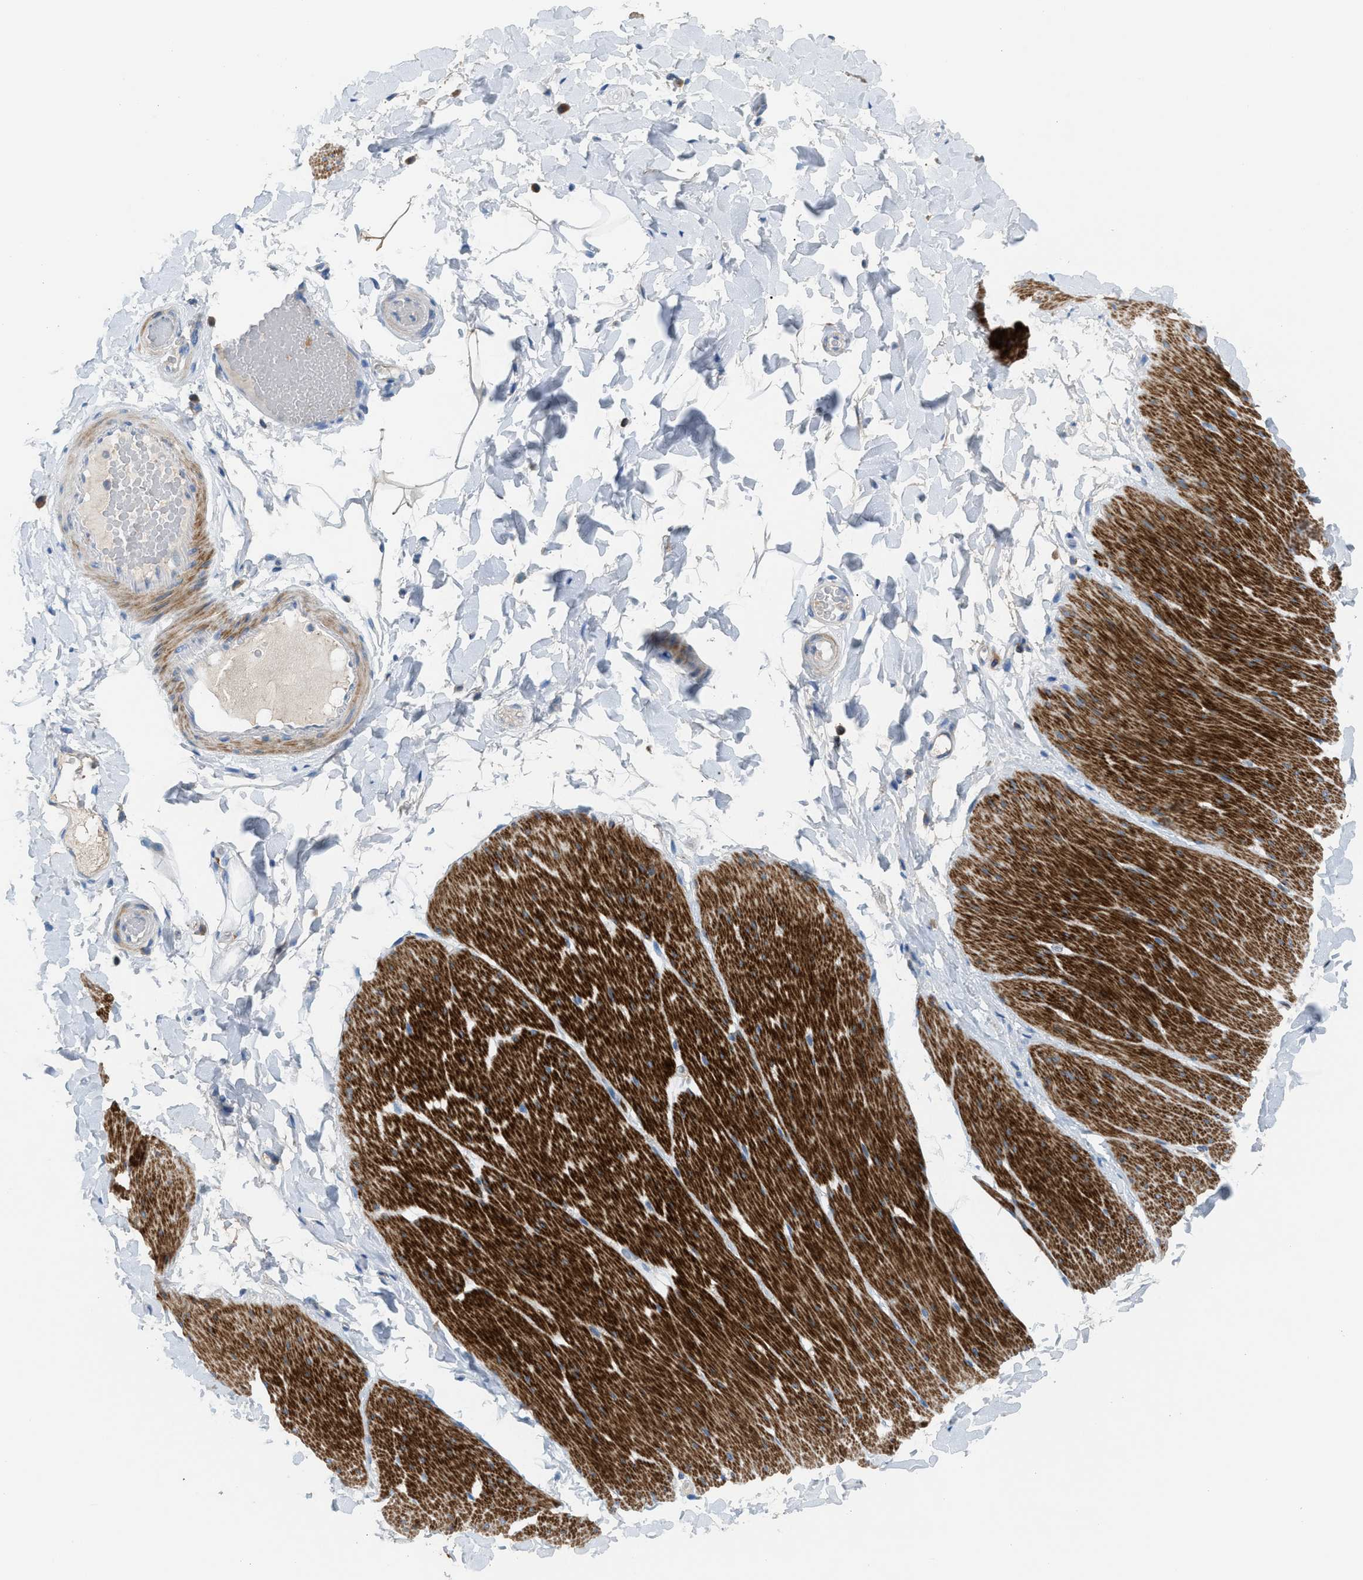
{"staining": {"intensity": "strong", "quantity": ">75%", "location": "cytoplasmic/membranous"}, "tissue": "smooth muscle", "cell_type": "Smooth muscle cells", "image_type": "normal", "snomed": [{"axis": "morphology", "description": "Normal tissue, NOS"}, {"axis": "topography", "description": "Smooth muscle"}, {"axis": "topography", "description": "Colon"}], "caption": "Immunohistochemistry (IHC) of normal smooth muscle displays high levels of strong cytoplasmic/membranous expression in approximately >75% of smooth muscle cells. (IHC, brightfield microscopy, high magnification).", "gene": "AOAH", "patient": {"sex": "male", "age": 67}}